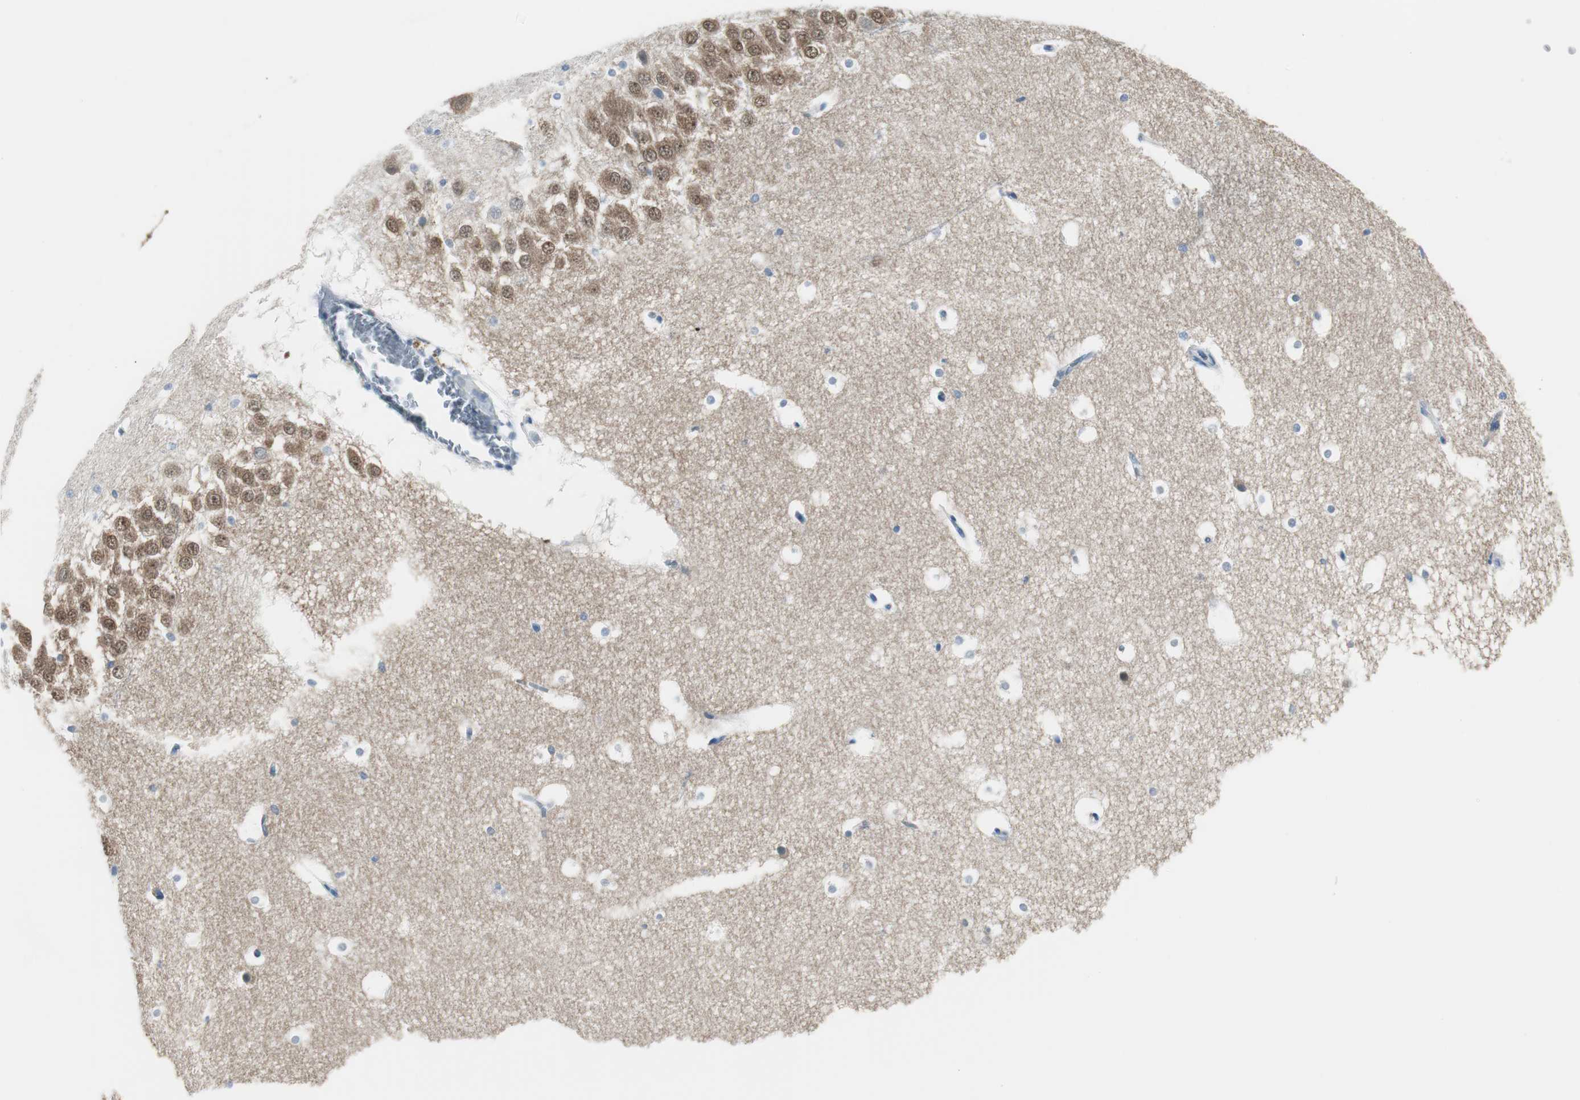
{"staining": {"intensity": "negative", "quantity": "none", "location": "none"}, "tissue": "hippocampus", "cell_type": "Glial cells", "image_type": "normal", "snomed": [{"axis": "morphology", "description": "Normal tissue, NOS"}, {"axis": "topography", "description": "Hippocampus"}], "caption": "A high-resolution photomicrograph shows immunohistochemistry (IHC) staining of unremarkable hippocampus, which reveals no significant positivity in glial cells. The staining was performed using DAB (3,3'-diaminobenzidine) to visualize the protein expression in brown, while the nuclei were stained in blue with hematoxylin (Magnification: 20x).", "gene": "DLG4", "patient": {"sex": "male", "age": 45}}